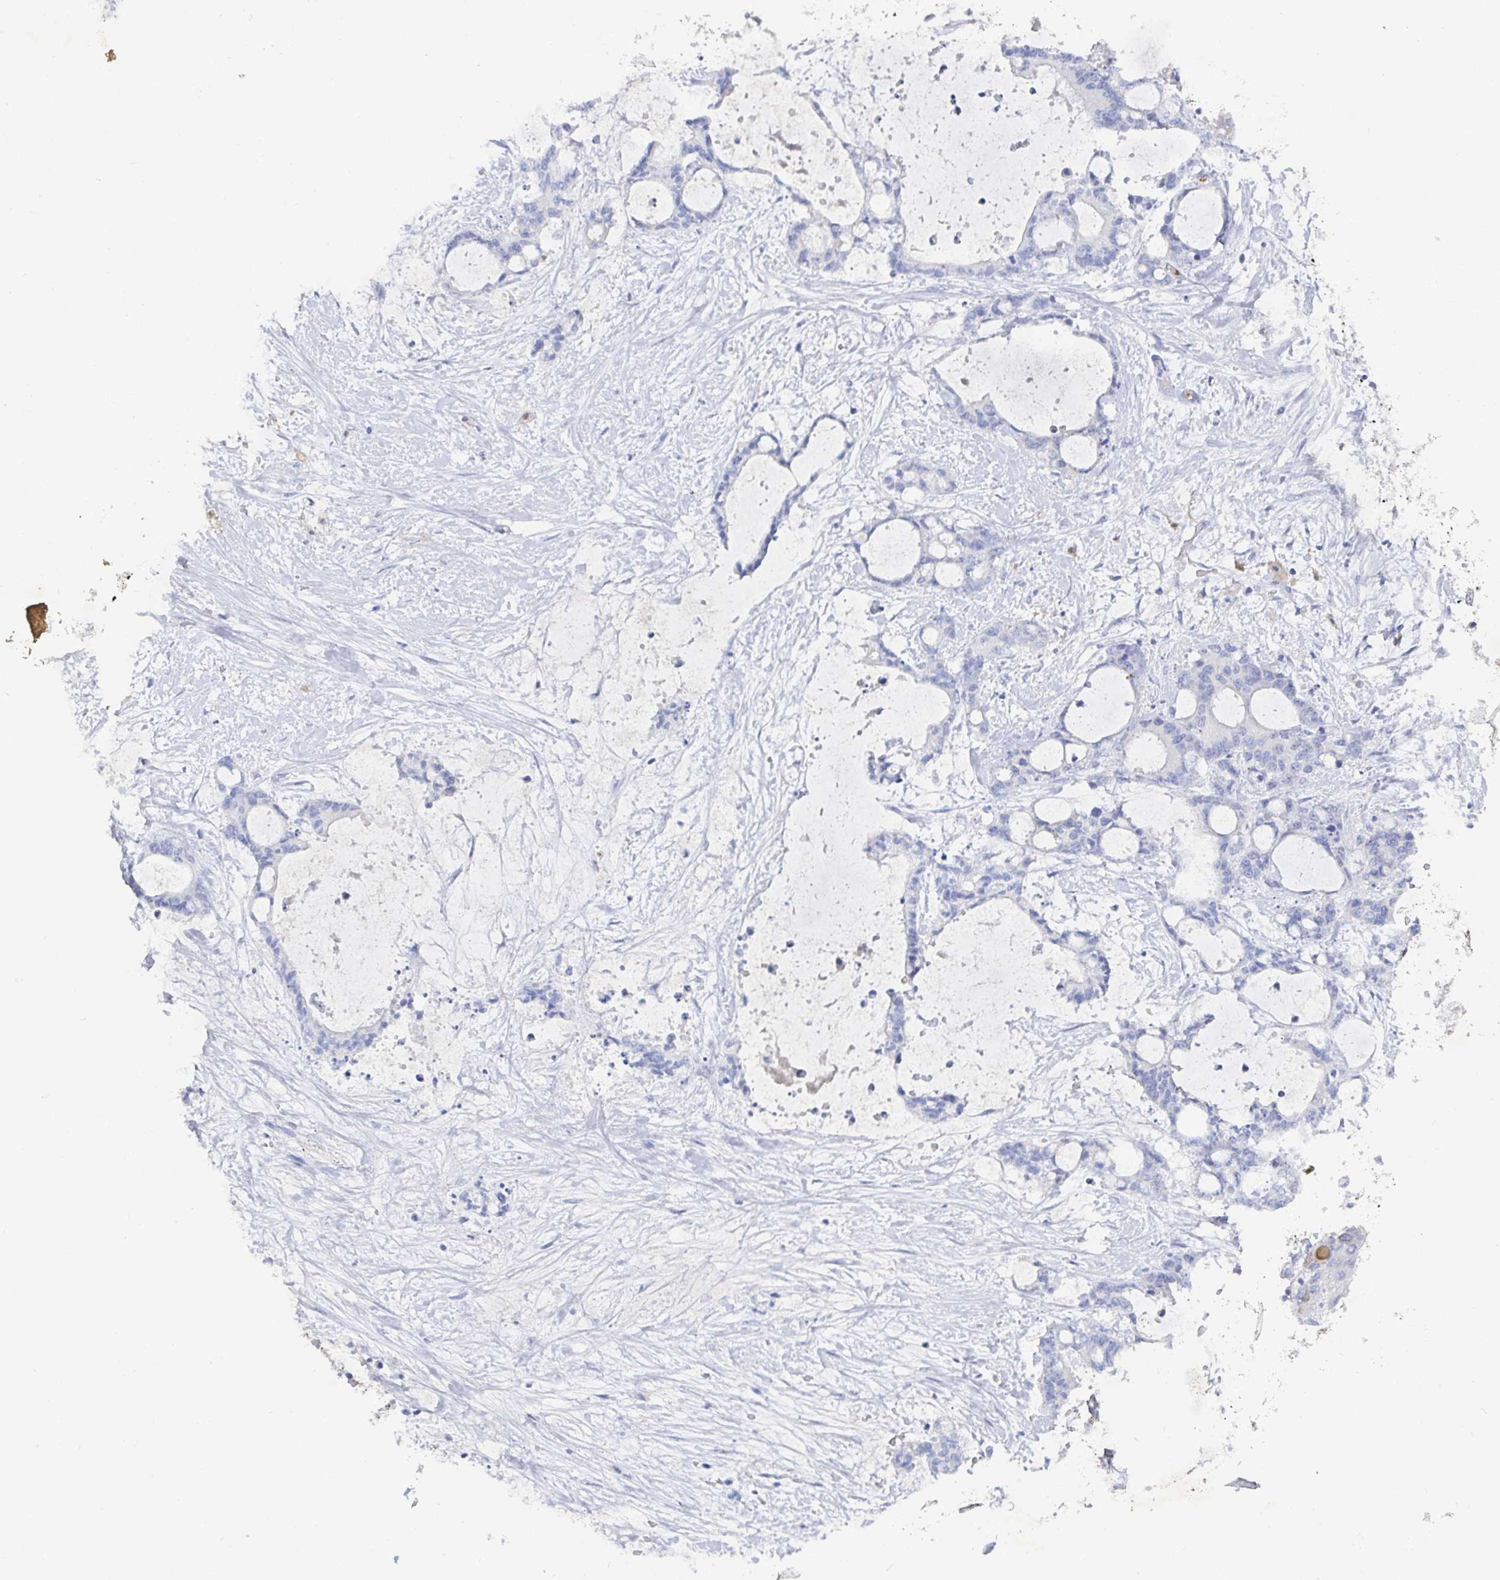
{"staining": {"intensity": "negative", "quantity": "none", "location": "none"}, "tissue": "liver cancer", "cell_type": "Tumor cells", "image_type": "cancer", "snomed": [{"axis": "morphology", "description": "Normal tissue, NOS"}, {"axis": "morphology", "description": "Cholangiocarcinoma"}, {"axis": "topography", "description": "Liver"}, {"axis": "topography", "description": "Peripheral nerve tissue"}], "caption": "Image shows no protein expression in tumor cells of liver cancer tissue. (DAB (3,3'-diaminobenzidine) immunohistochemistry visualized using brightfield microscopy, high magnification).", "gene": "OR2A4", "patient": {"sex": "female", "age": 73}}